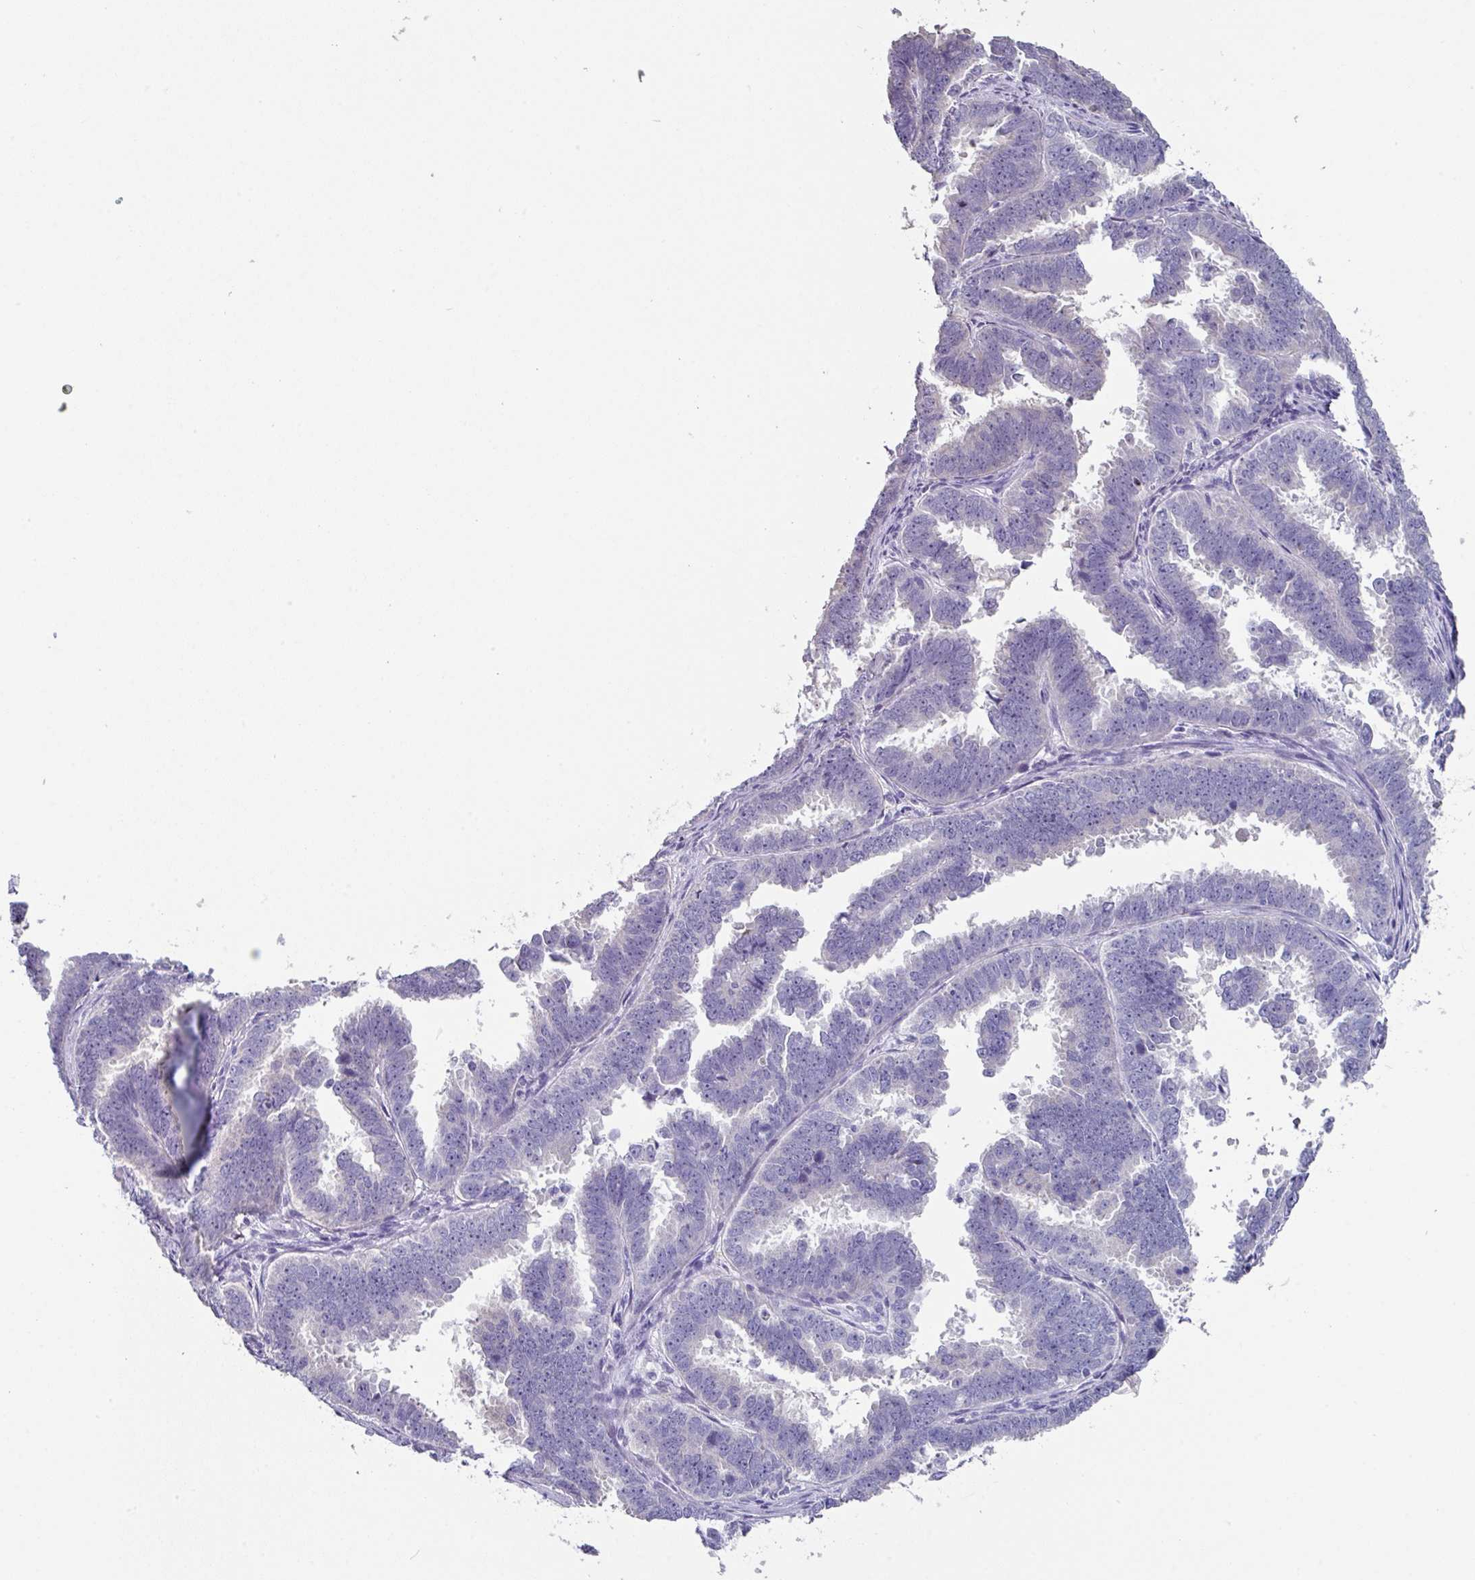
{"staining": {"intensity": "negative", "quantity": "none", "location": "none"}, "tissue": "endometrial cancer", "cell_type": "Tumor cells", "image_type": "cancer", "snomed": [{"axis": "morphology", "description": "Adenocarcinoma, NOS"}, {"axis": "topography", "description": "Endometrium"}], "caption": "Immunohistochemical staining of human endometrial cancer shows no significant positivity in tumor cells.", "gene": "PEX10", "patient": {"sex": "female", "age": 75}}